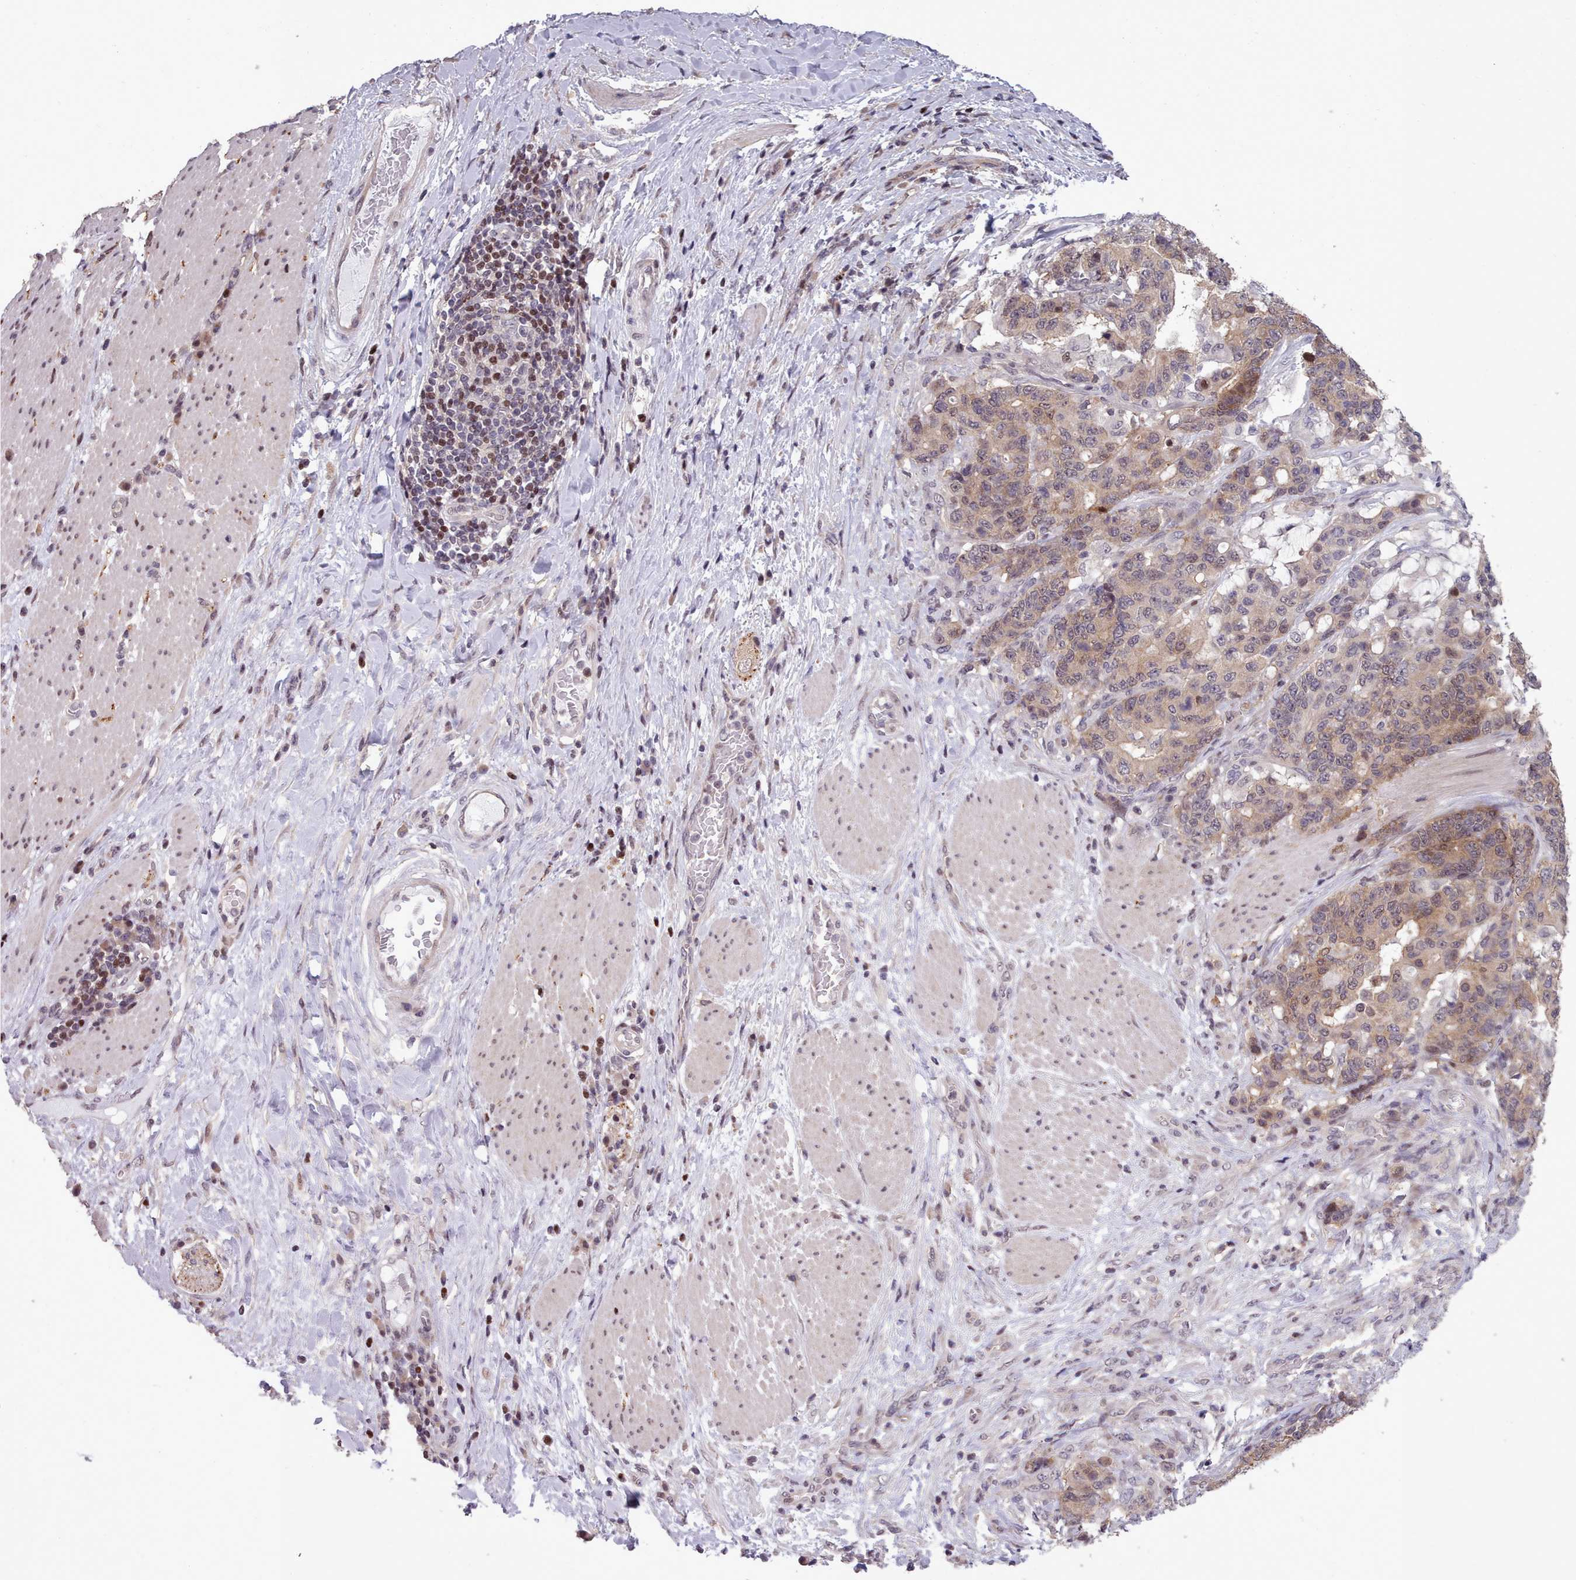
{"staining": {"intensity": "weak", "quantity": ">75%", "location": "cytoplasmic/membranous,nuclear"}, "tissue": "stomach cancer", "cell_type": "Tumor cells", "image_type": "cancer", "snomed": [{"axis": "morphology", "description": "Normal tissue, NOS"}, {"axis": "morphology", "description": "Adenocarcinoma, NOS"}, {"axis": "topography", "description": "Stomach"}], "caption": "A low amount of weak cytoplasmic/membranous and nuclear expression is identified in about >75% of tumor cells in stomach cancer (adenocarcinoma) tissue.", "gene": "ENSA", "patient": {"sex": "female", "age": 64}}